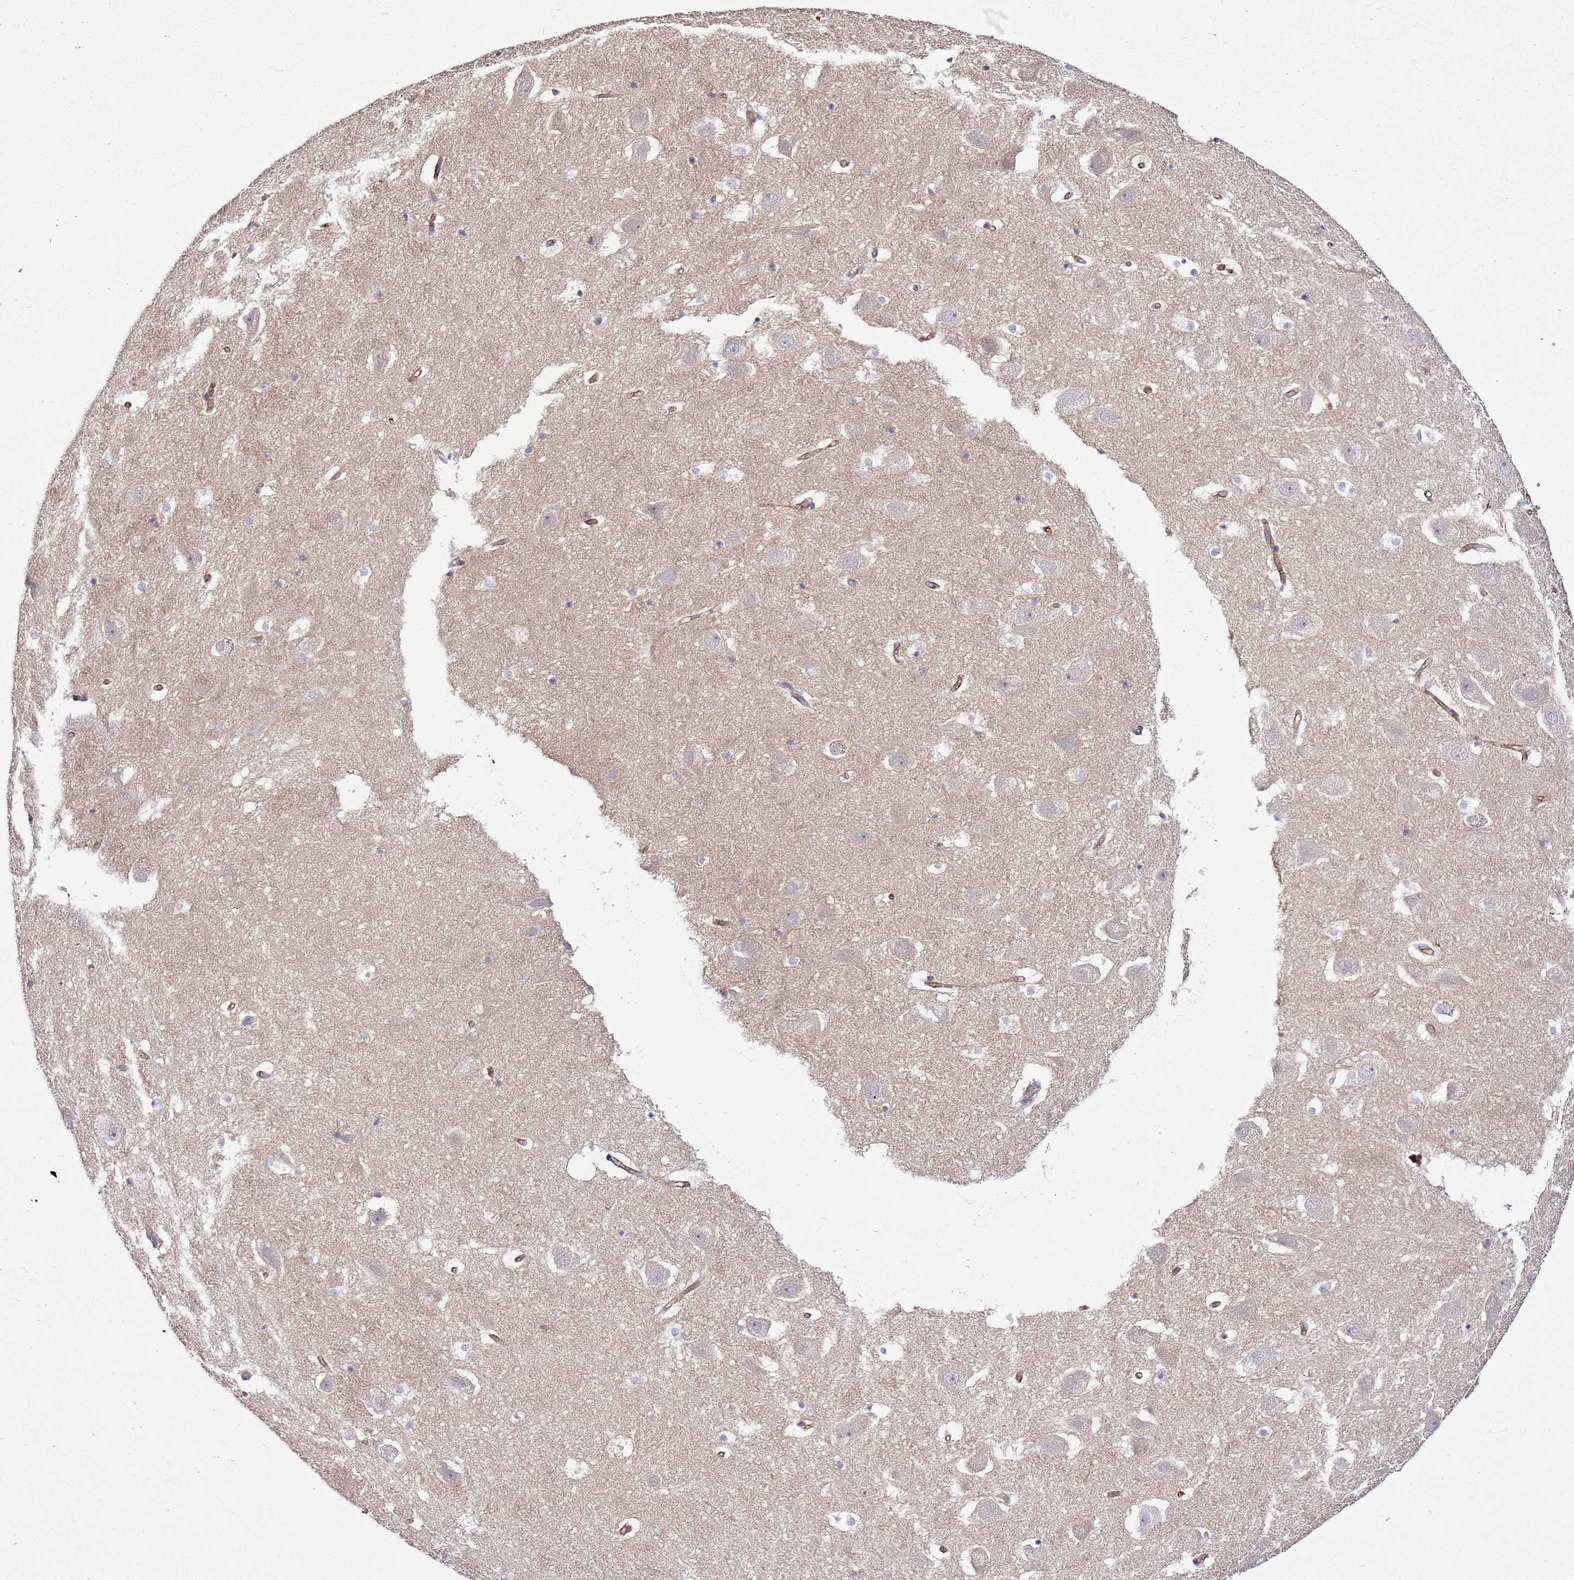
{"staining": {"intensity": "negative", "quantity": "none", "location": "none"}, "tissue": "hippocampus", "cell_type": "Glial cells", "image_type": "normal", "snomed": [{"axis": "morphology", "description": "Normal tissue, NOS"}, {"axis": "topography", "description": "Hippocampus"}], "caption": "Immunohistochemical staining of benign hippocampus exhibits no significant expression in glial cells. The staining is performed using DAB brown chromogen with nuclei counter-stained in using hematoxylin.", "gene": "SLC38A5", "patient": {"sex": "female", "age": 52}}